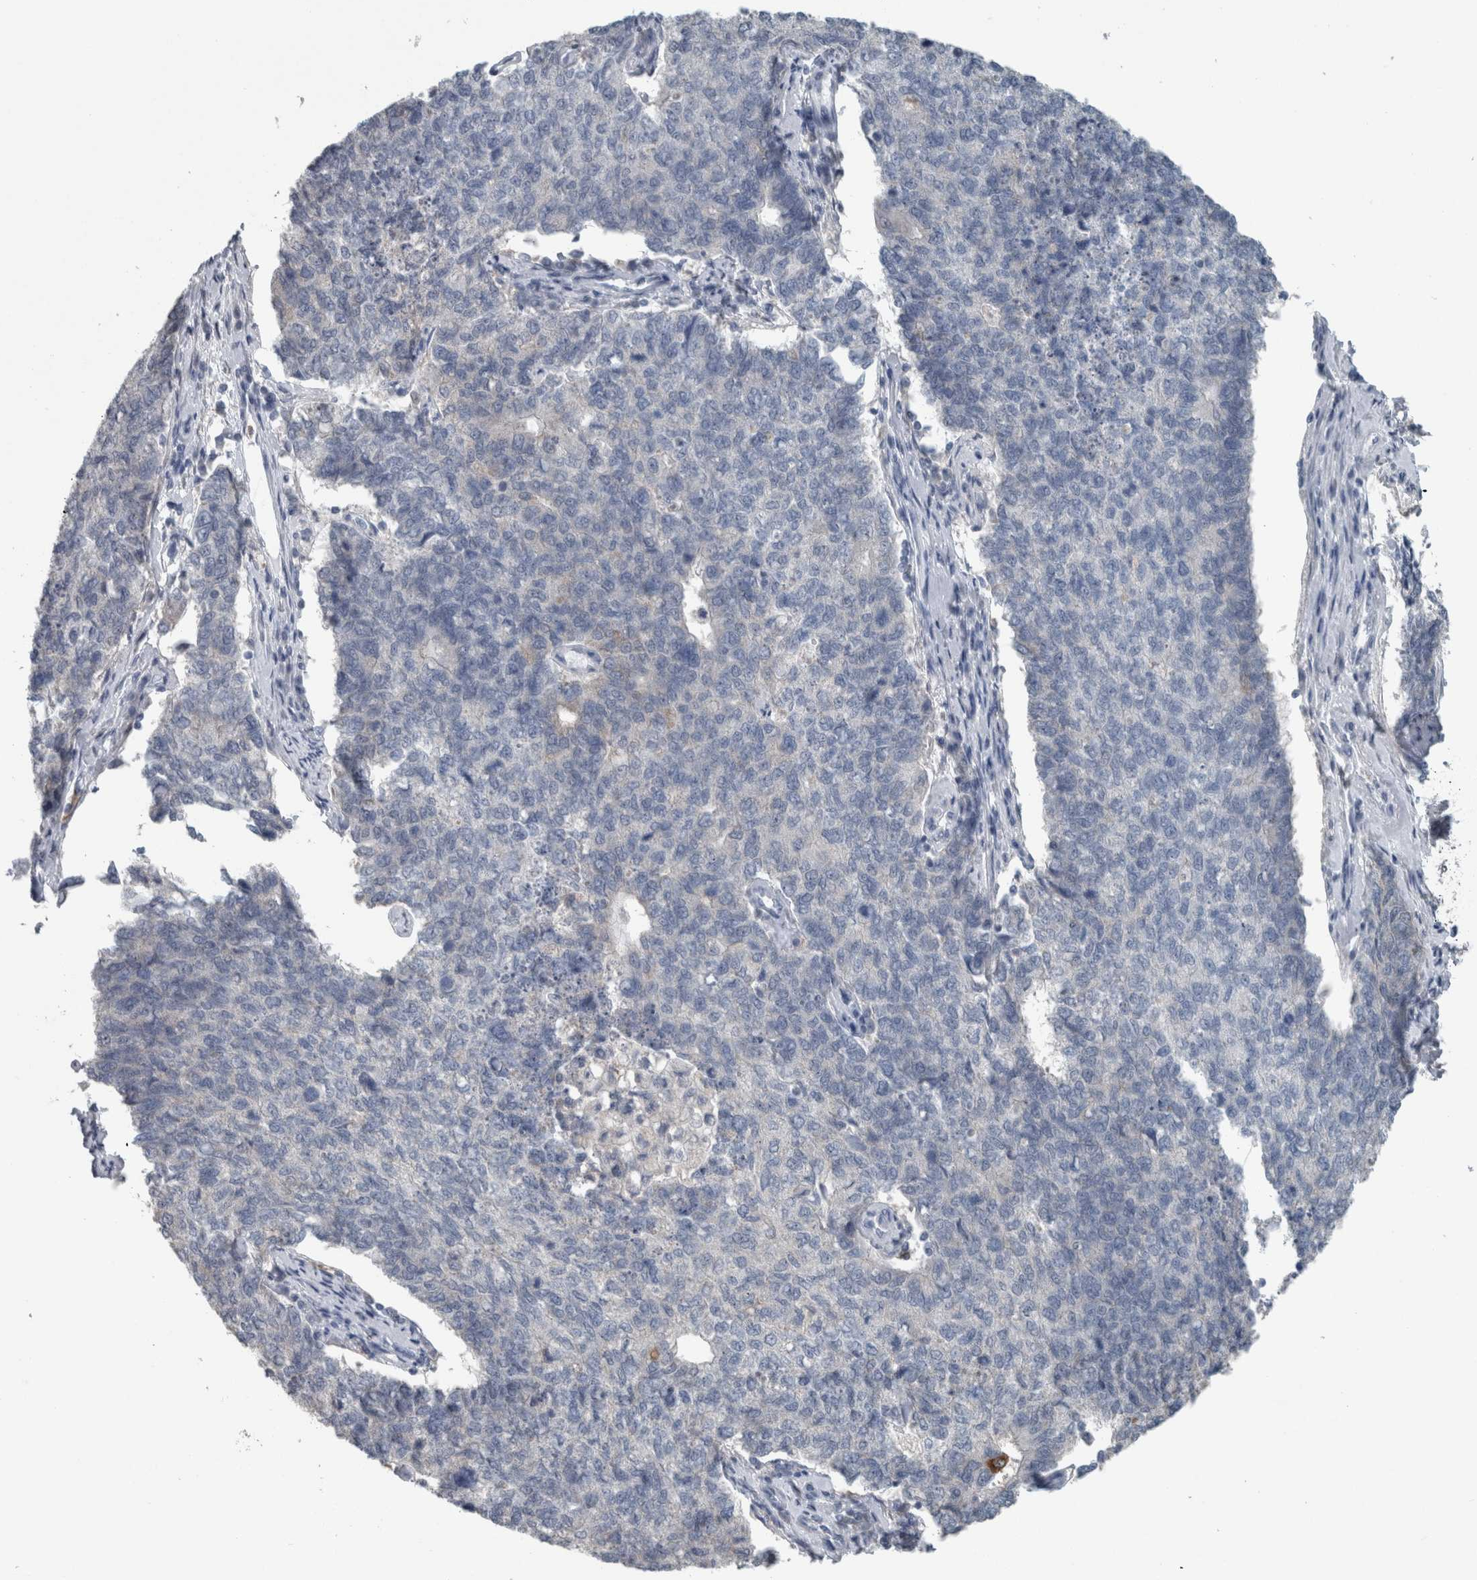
{"staining": {"intensity": "weak", "quantity": "25%-75%", "location": "cytoplasmic/membranous"}, "tissue": "cervical cancer", "cell_type": "Tumor cells", "image_type": "cancer", "snomed": [{"axis": "morphology", "description": "Squamous cell carcinoma, NOS"}, {"axis": "topography", "description": "Cervix"}], "caption": "Approximately 25%-75% of tumor cells in human cervical cancer exhibit weak cytoplasmic/membranous protein positivity as visualized by brown immunohistochemical staining.", "gene": "ACSF2", "patient": {"sex": "female", "age": 63}}